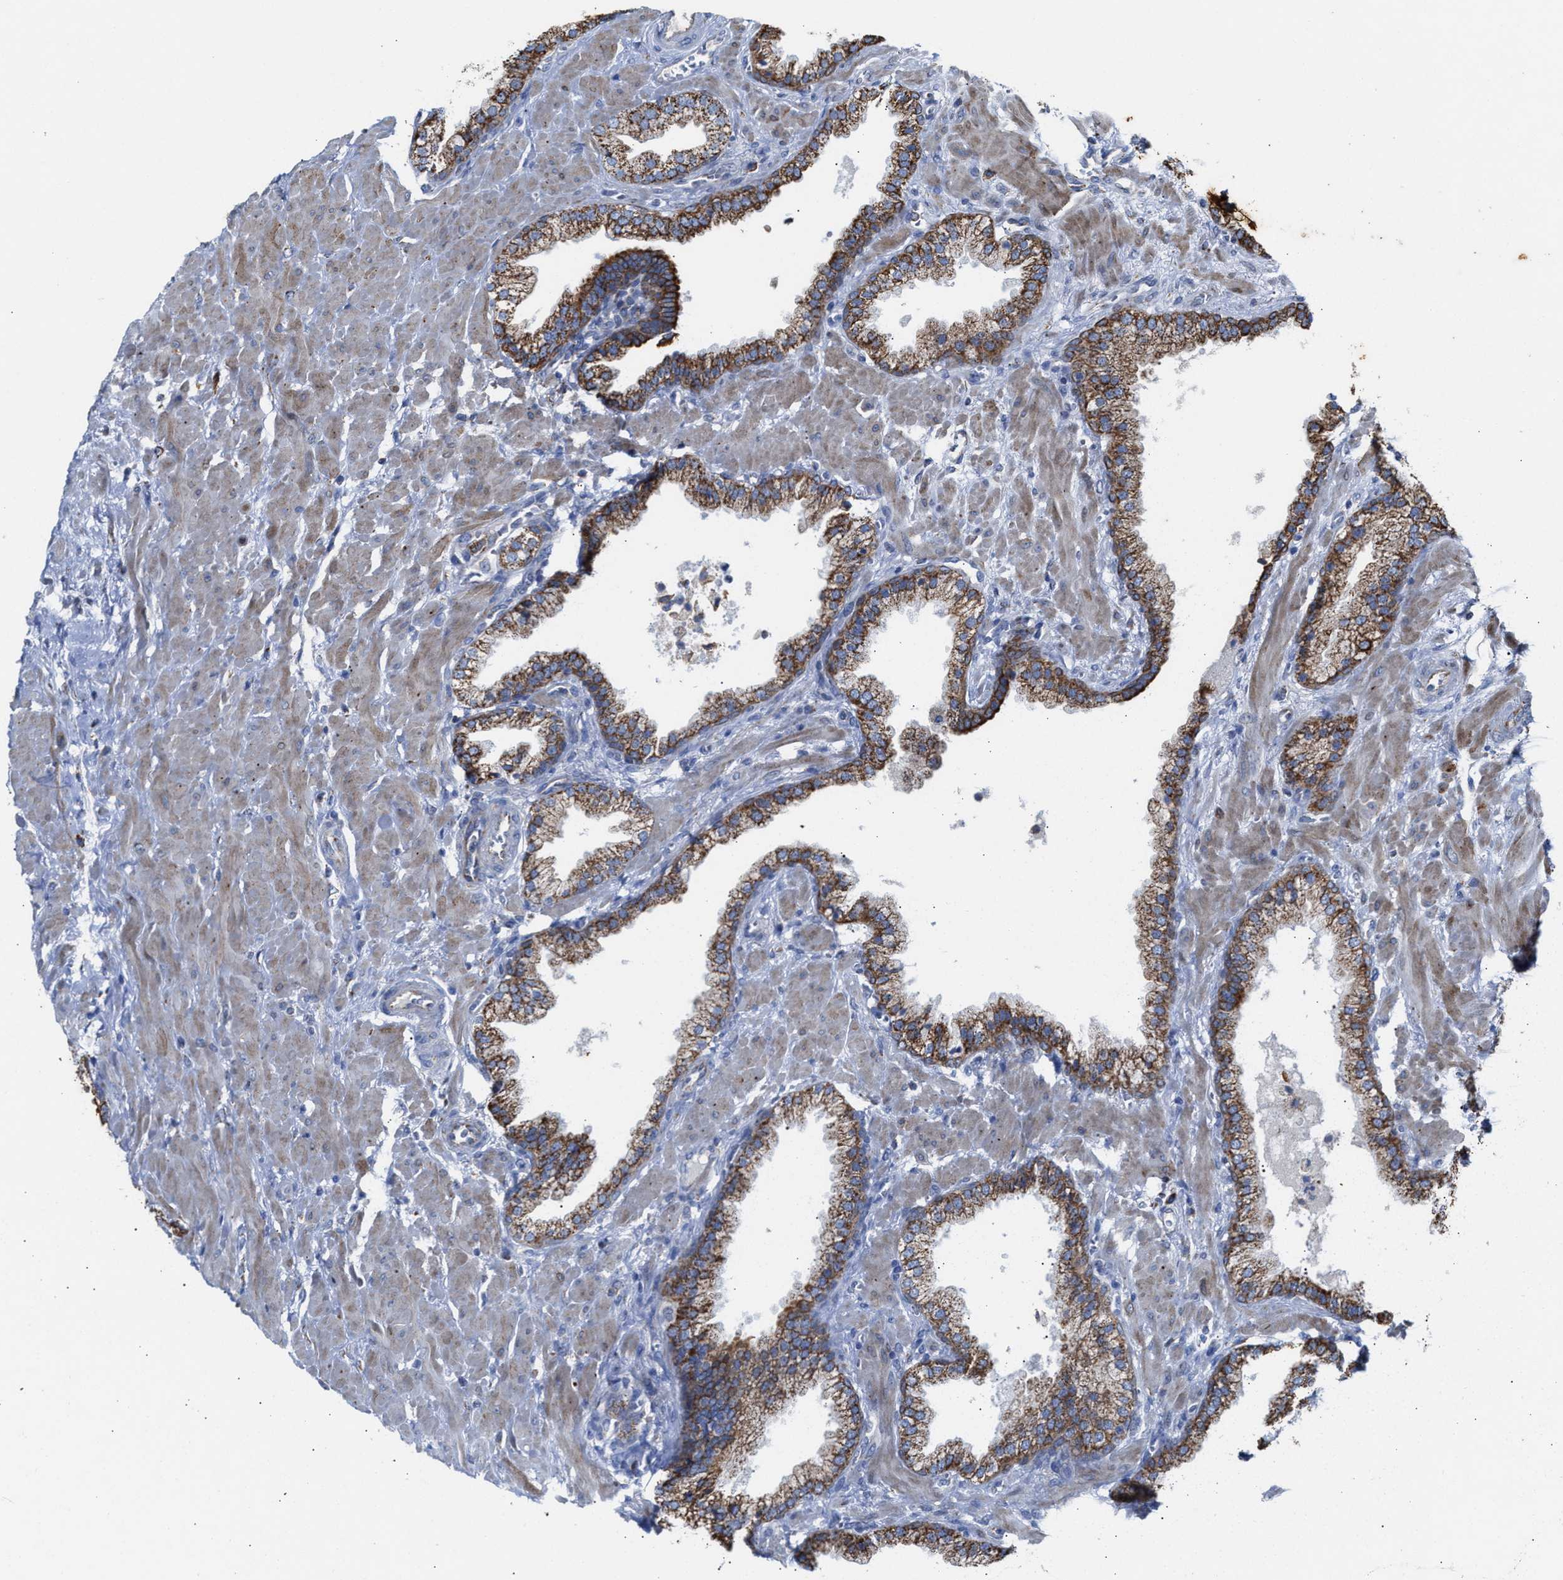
{"staining": {"intensity": "moderate", "quantity": ">75%", "location": "cytoplasmic/membranous"}, "tissue": "prostate cancer", "cell_type": "Tumor cells", "image_type": "cancer", "snomed": [{"axis": "morphology", "description": "Adenocarcinoma, Low grade"}, {"axis": "topography", "description": "Prostate"}], "caption": "This is a histology image of IHC staining of prostate cancer, which shows moderate staining in the cytoplasmic/membranous of tumor cells.", "gene": "JAG1", "patient": {"sex": "male", "age": 71}}